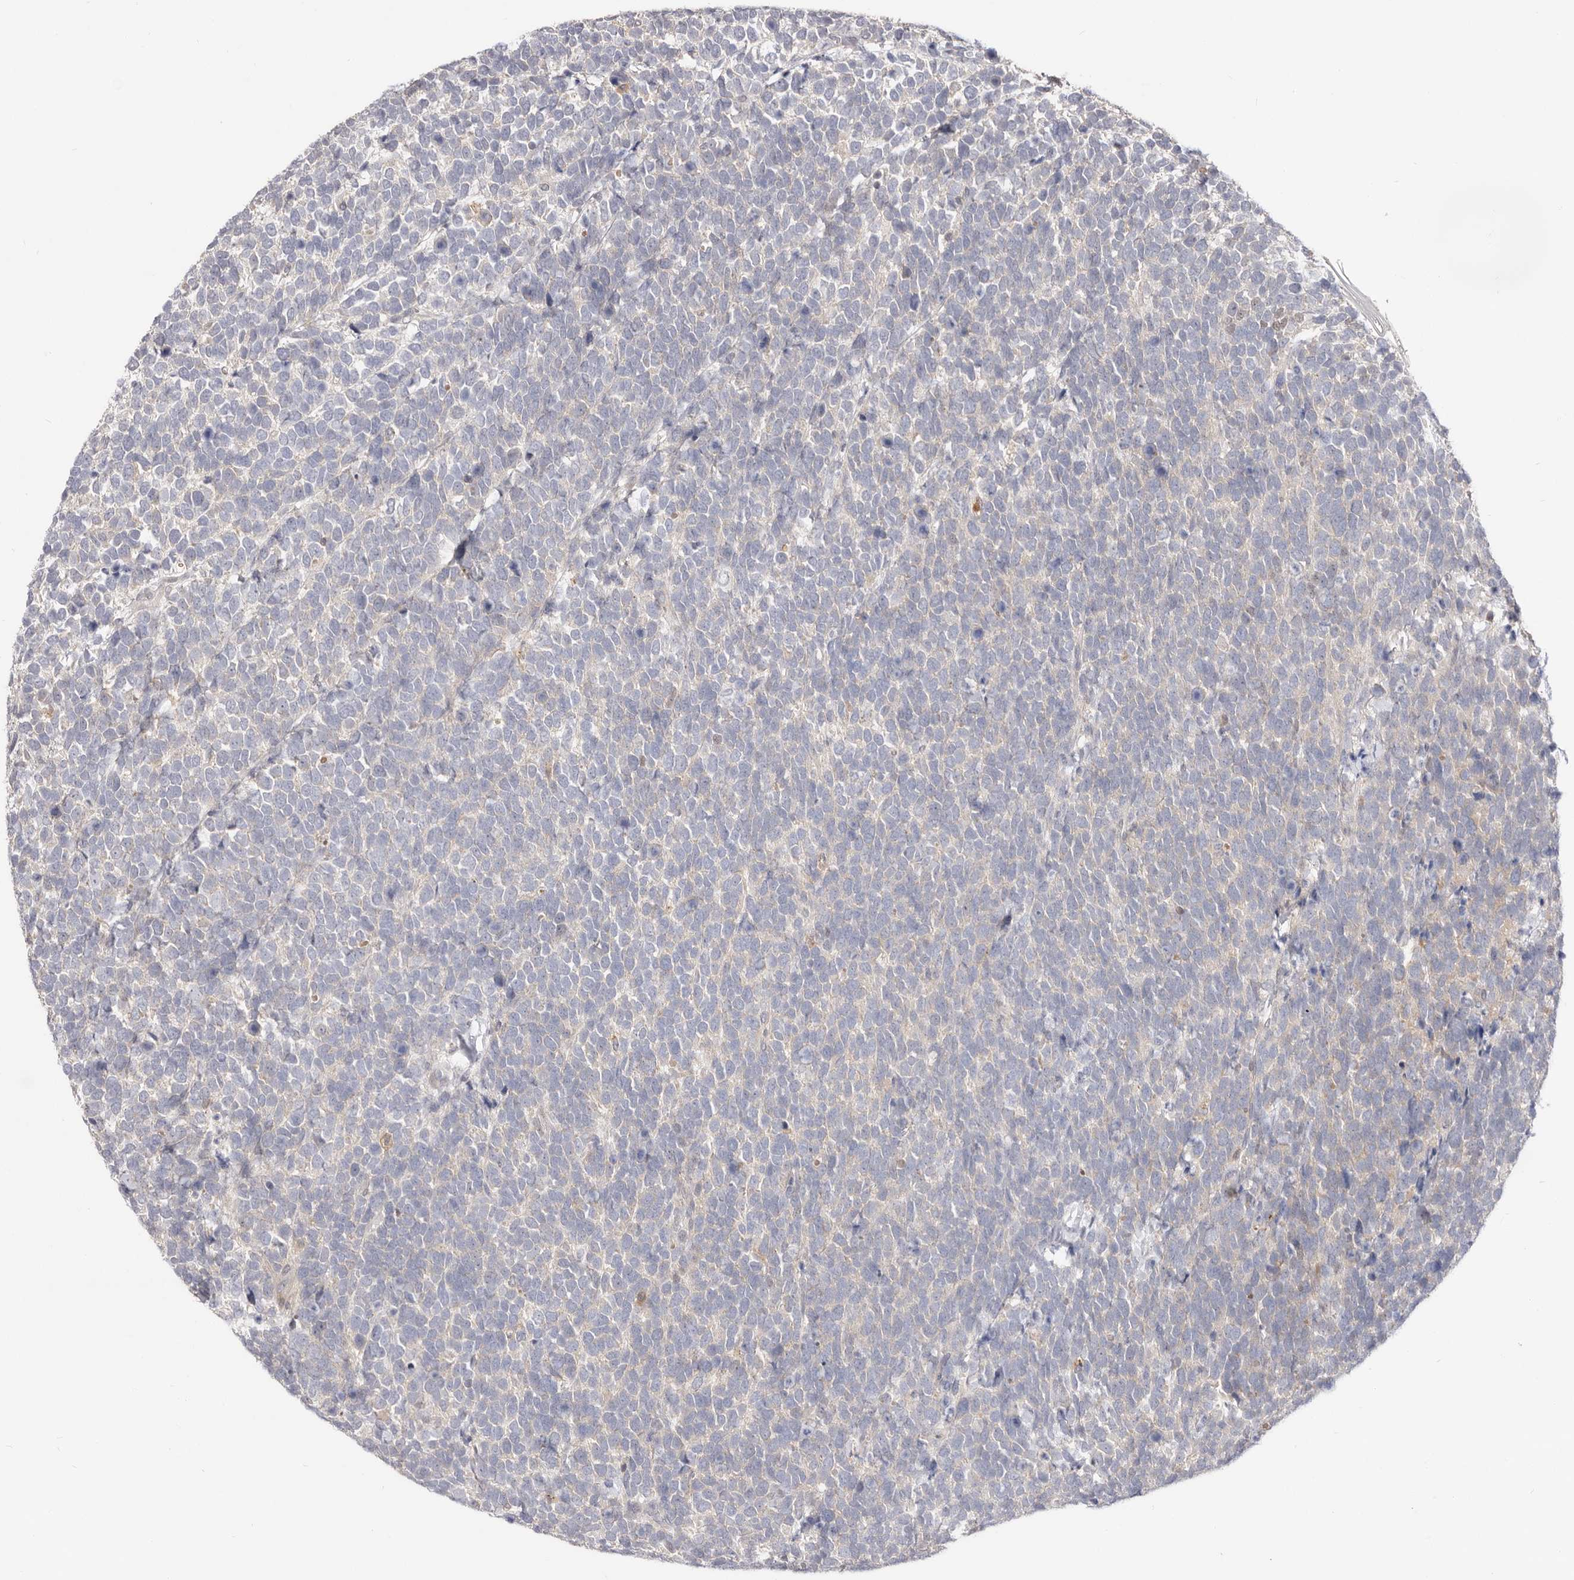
{"staining": {"intensity": "negative", "quantity": "none", "location": "none"}, "tissue": "urothelial cancer", "cell_type": "Tumor cells", "image_type": "cancer", "snomed": [{"axis": "morphology", "description": "Urothelial carcinoma, High grade"}, {"axis": "topography", "description": "Urinary bladder"}], "caption": "This is an immunohistochemistry (IHC) micrograph of urothelial cancer. There is no staining in tumor cells.", "gene": "TC2N", "patient": {"sex": "female", "age": 82}}